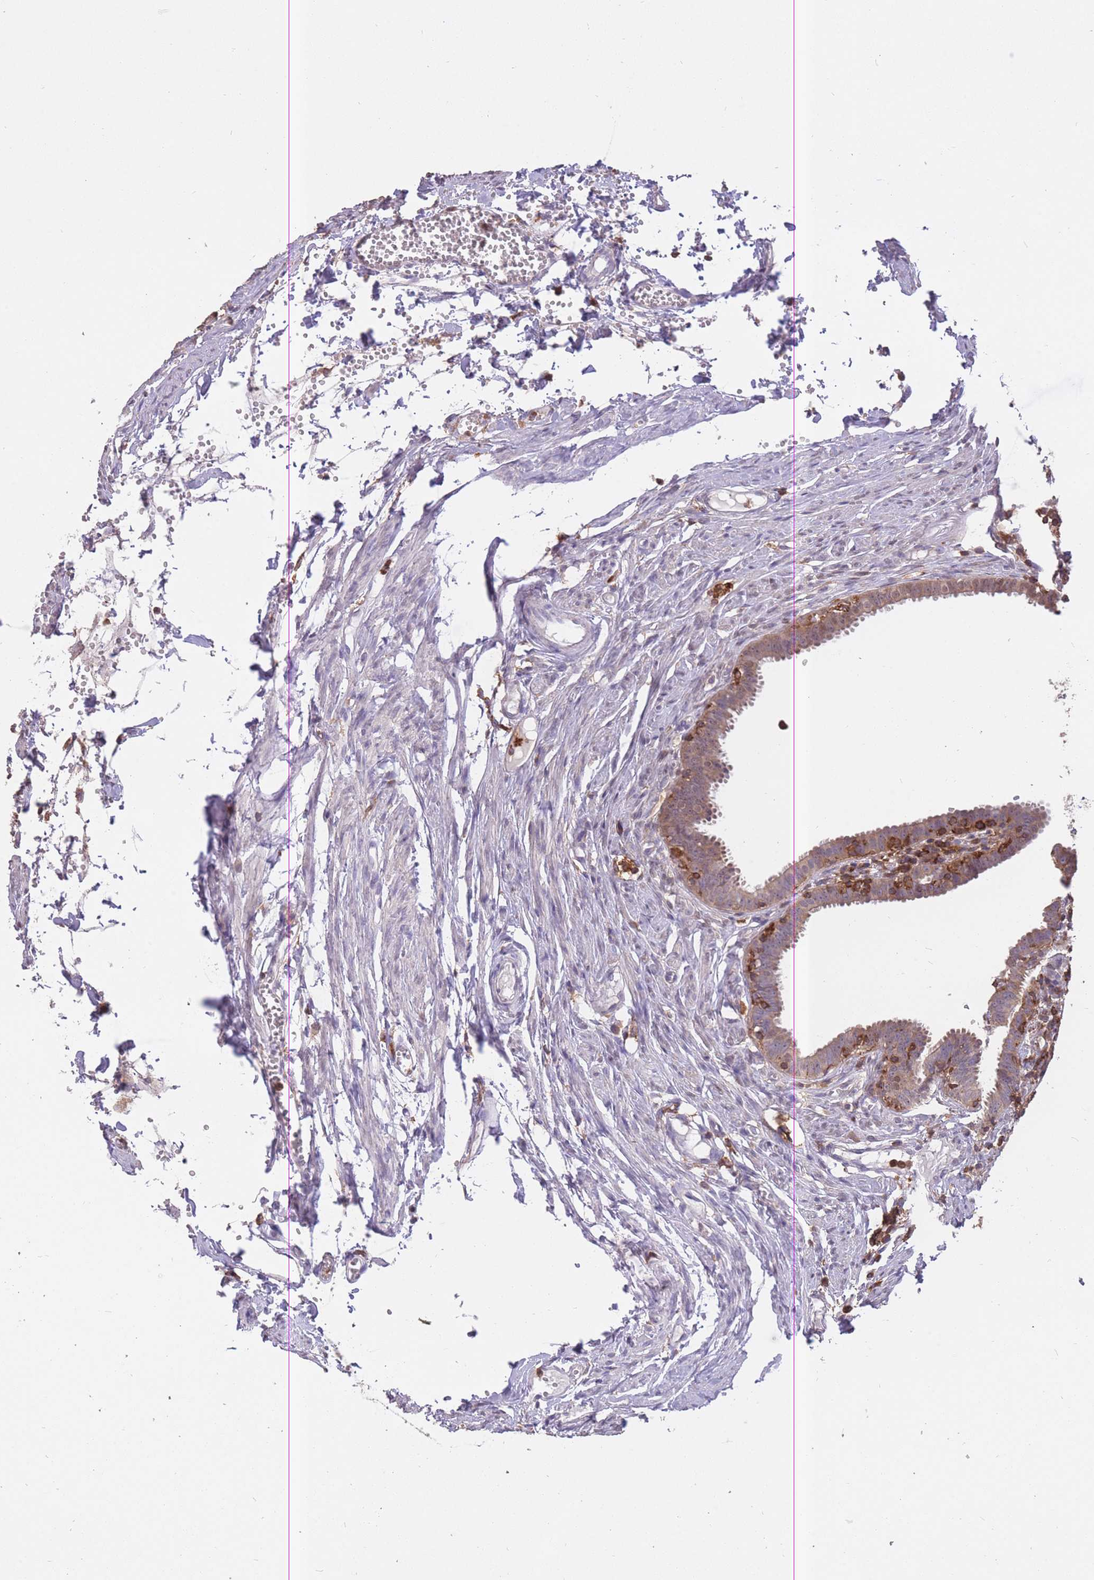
{"staining": {"intensity": "weak", "quantity": "25%-75%", "location": "cytoplasmic/membranous"}, "tissue": "fallopian tube", "cell_type": "Glandular cells", "image_type": "normal", "snomed": [{"axis": "morphology", "description": "Normal tissue, NOS"}, {"axis": "morphology", "description": "Carcinoma, NOS"}, {"axis": "topography", "description": "Fallopian tube"}, {"axis": "topography", "description": "Ovary"}], "caption": "Glandular cells display low levels of weak cytoplasmic/membranous expression in about 25%-75% of cells in normal fallopian tube. (Stains: DAB in brown, nuclei in blue, Microscopy: brightfield microscopy at high magnification).", "gene": "GMIP", "patient": {"sex": "female", "age": 59}}